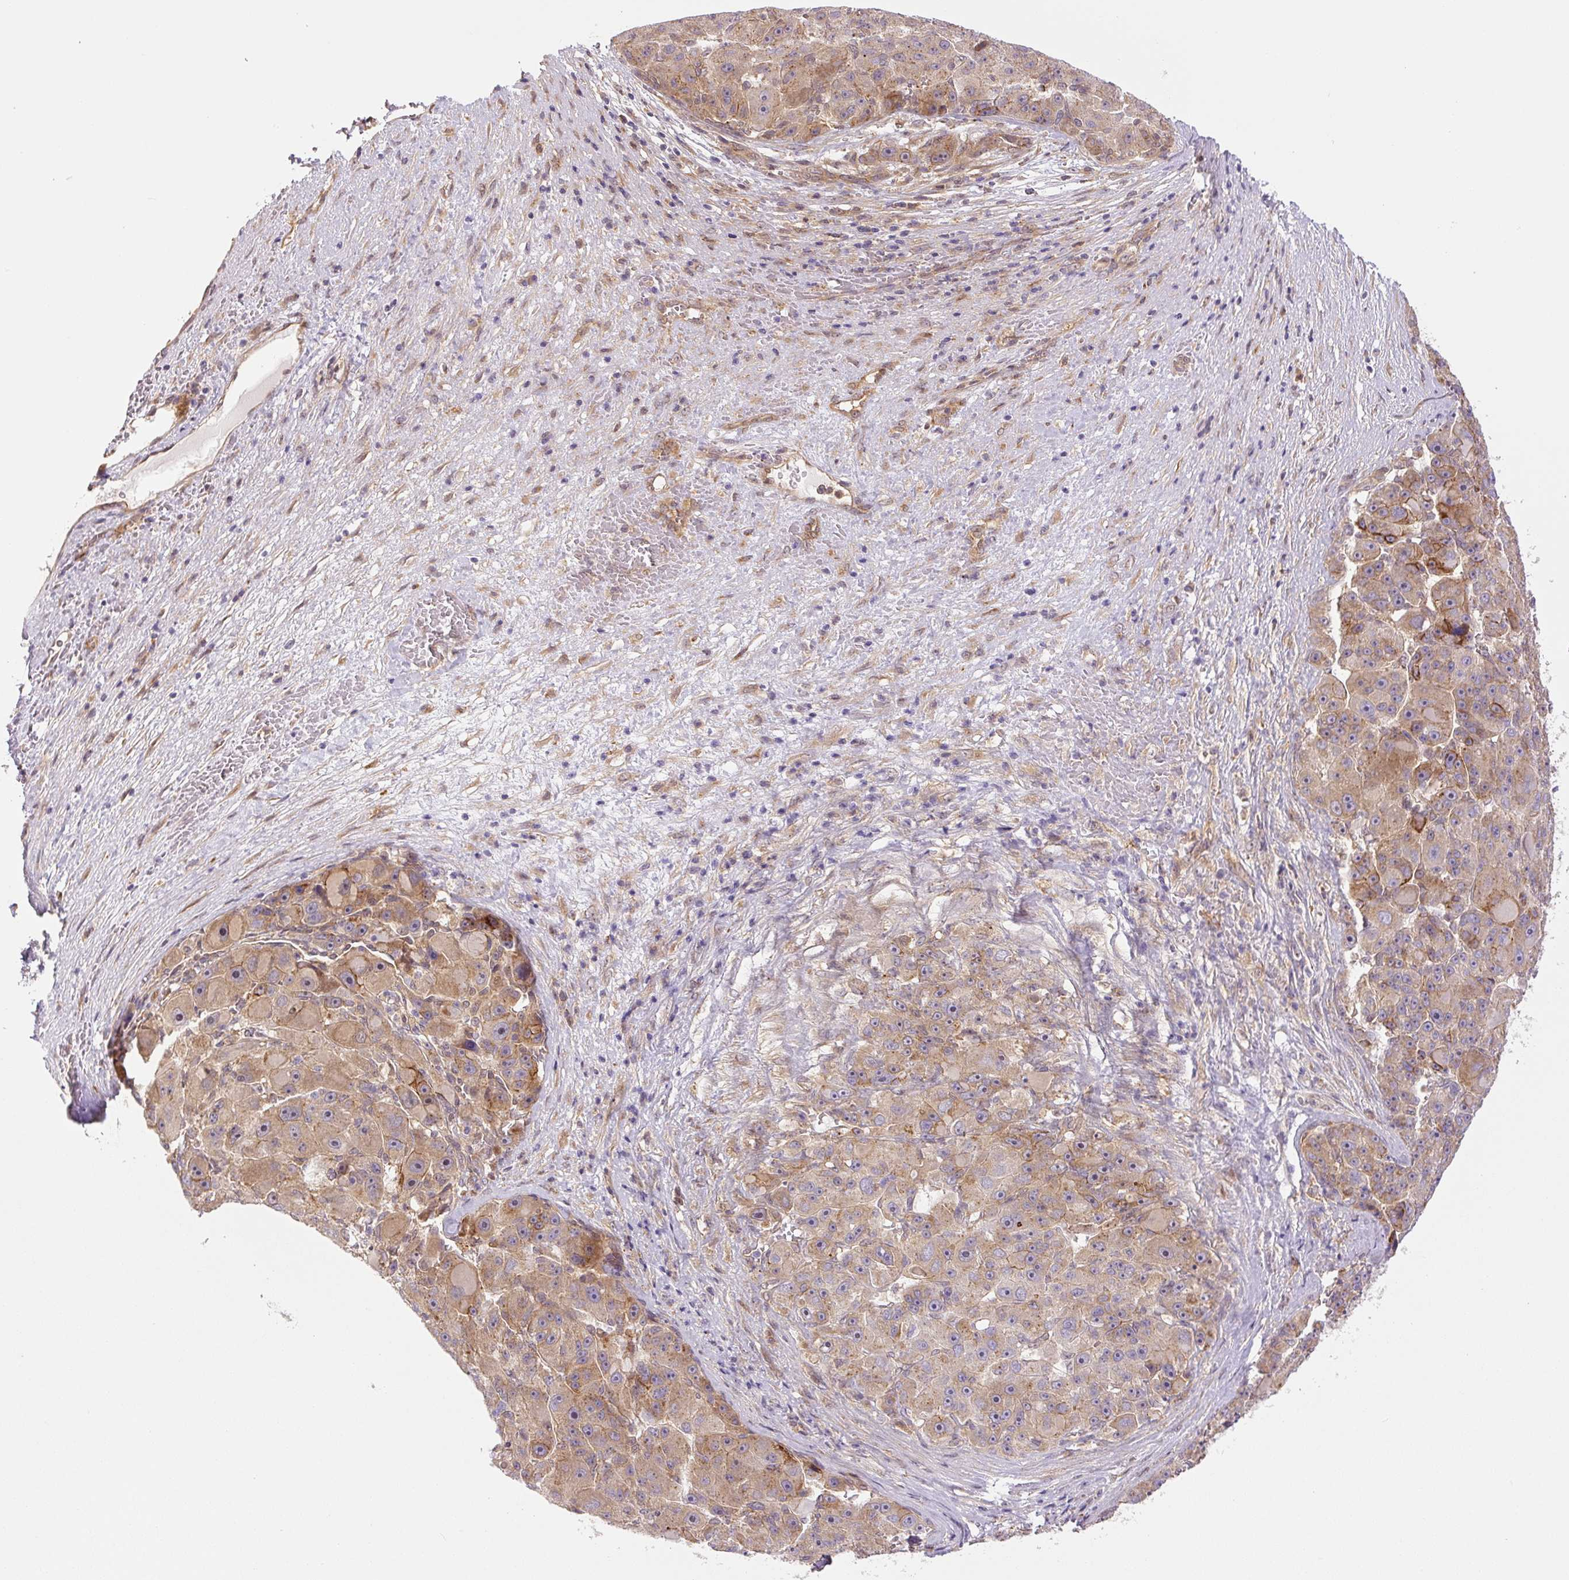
{"staining": {"intensity": "moderate", "quantity": ">75%", "location": "cytoplasmic/membranous"}, "tissue": "liver cancer", "cell_type": "Tumor cells", "image_type": "cancer", "snomed": [{"axis": "morphology", "description": "Carcinoma, Hepatocellular, NOS"}, {"axis": "topography", "description": "Liver"}], "caption": "Liver cancer stained for a protein exhibits moderate cytoplasmic/membranous positivity in tumor cells.", "gene": "ZSWIM7", "patient": {"sex": "male", "age": 76}}